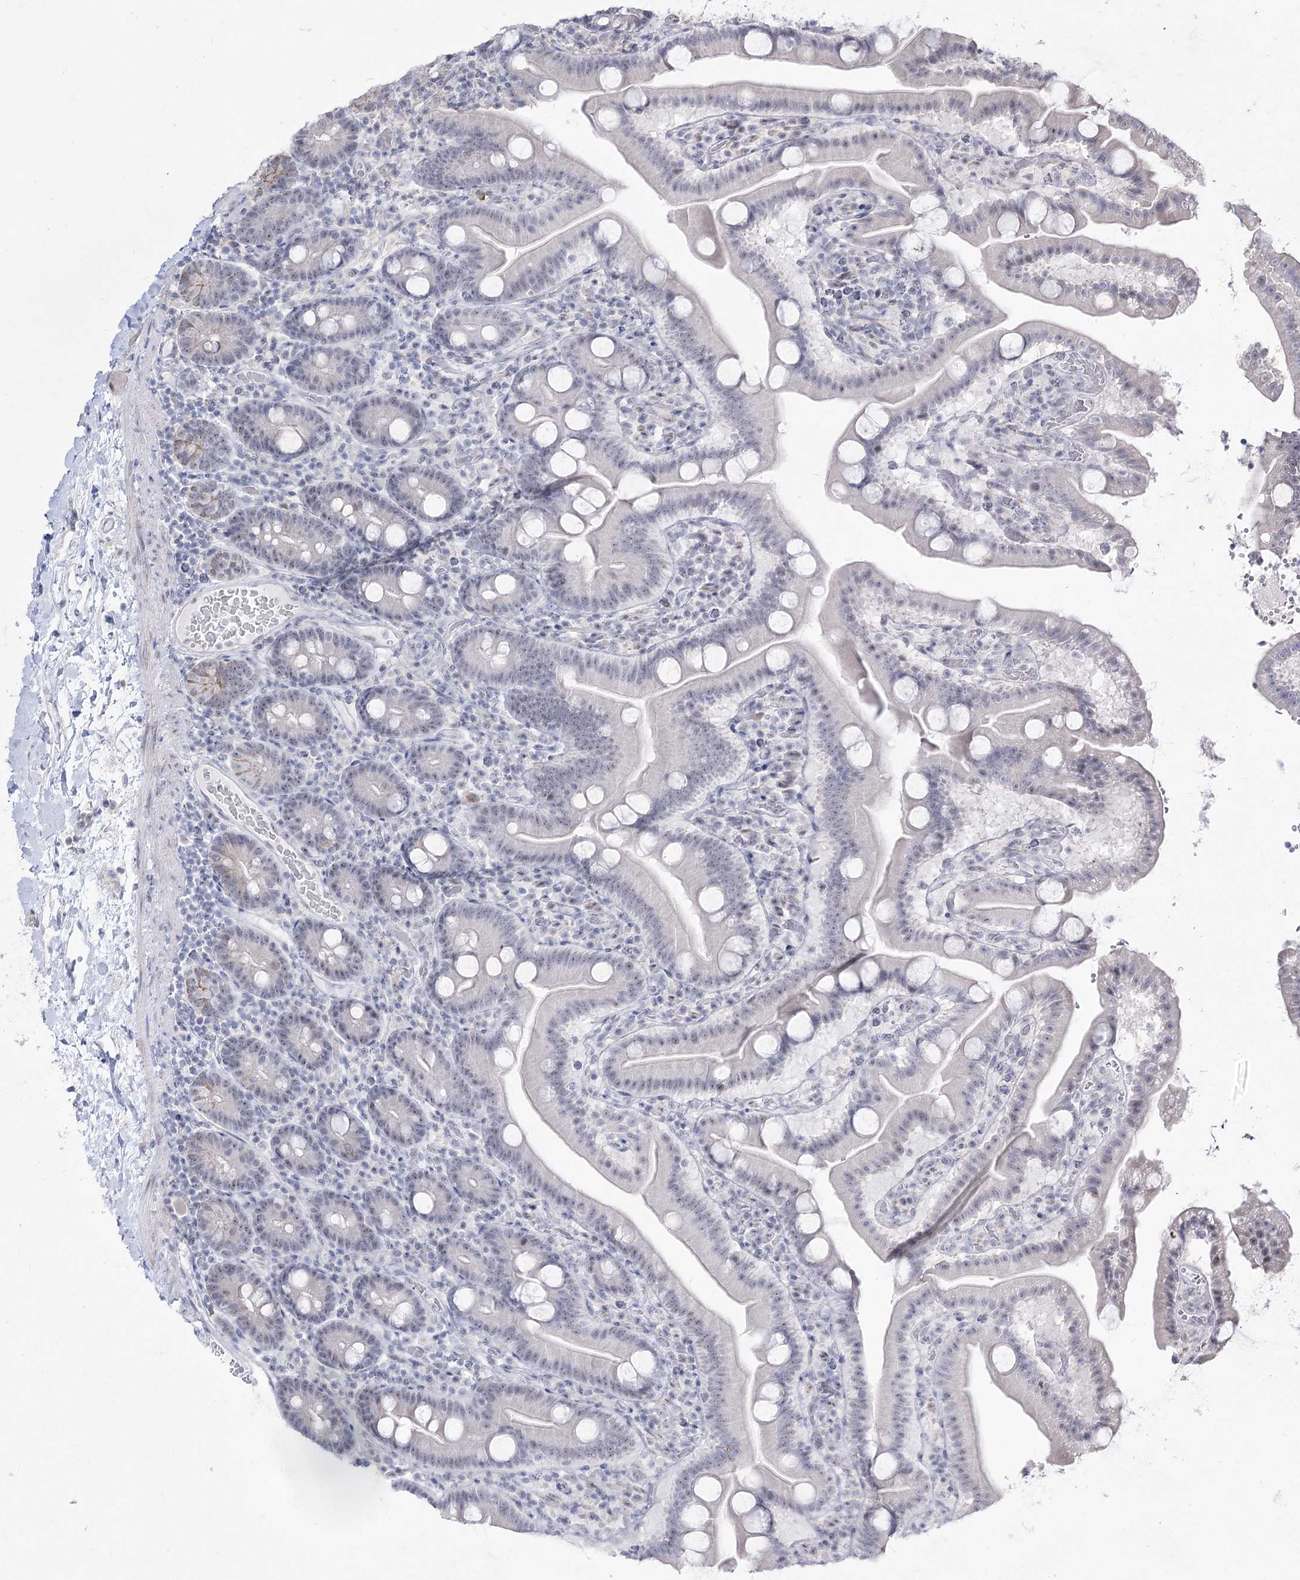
{"staining": {"intensity": "weak", "quantity": "25%-75%", "location": "nuclear"}, "tissue": "duodenum", "cell_type": "Glandular cells", "image_type": "normal", "snomed": [{"axis": "morphology", "description": "Normal tissue, NOS"}, {"axis": "topography", "description": "Duodenum"}], "caption": "Immunohistochemical staining of normal human duodenum displays low levels of weak nuclear staining in about 25%-75% of glandular cells.", "gene": "DDX50", "patient": {"sex": "male", "age": 55}}